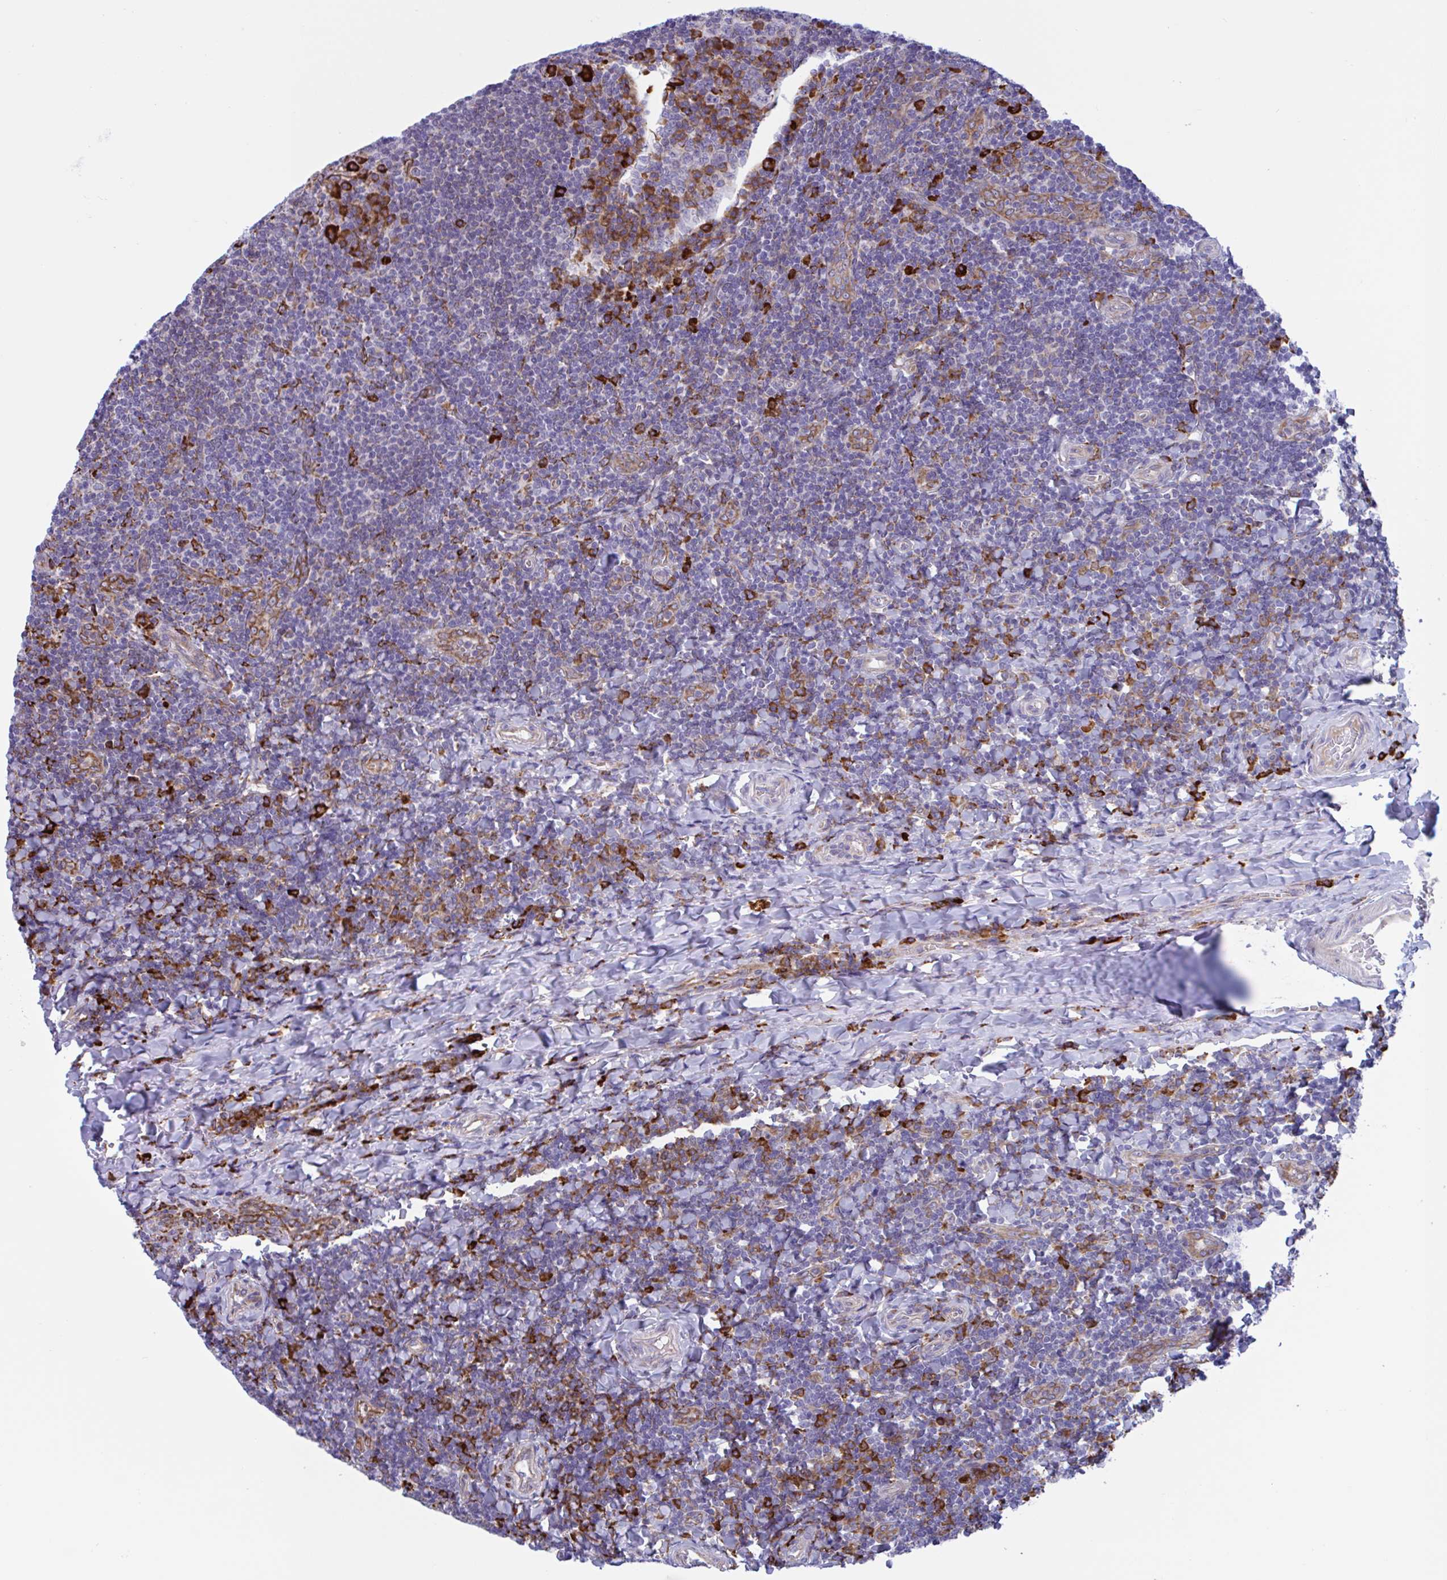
{"staining": {"intensity": "strong", "quantity": "<25%", "location": "cytoplasmic/membranous"}, "tissue": "tonsil", "cell_type": "Germinal center cells", "image_type": "normal", "snomed": [{"axis": "morphology", "description": "Normal tissue, NOS"}, {"axis": "topography", "description": "Tonsil"}], "caption": "Tonsil stained for a protein shows strong cytoplasmic/membranous positivity in germinal center cells. (DAB IHC, brown staining for protein, blue staining for nuclei).", "gene": "PEAK3", "patient": {"sex": "male", "age": 17}}